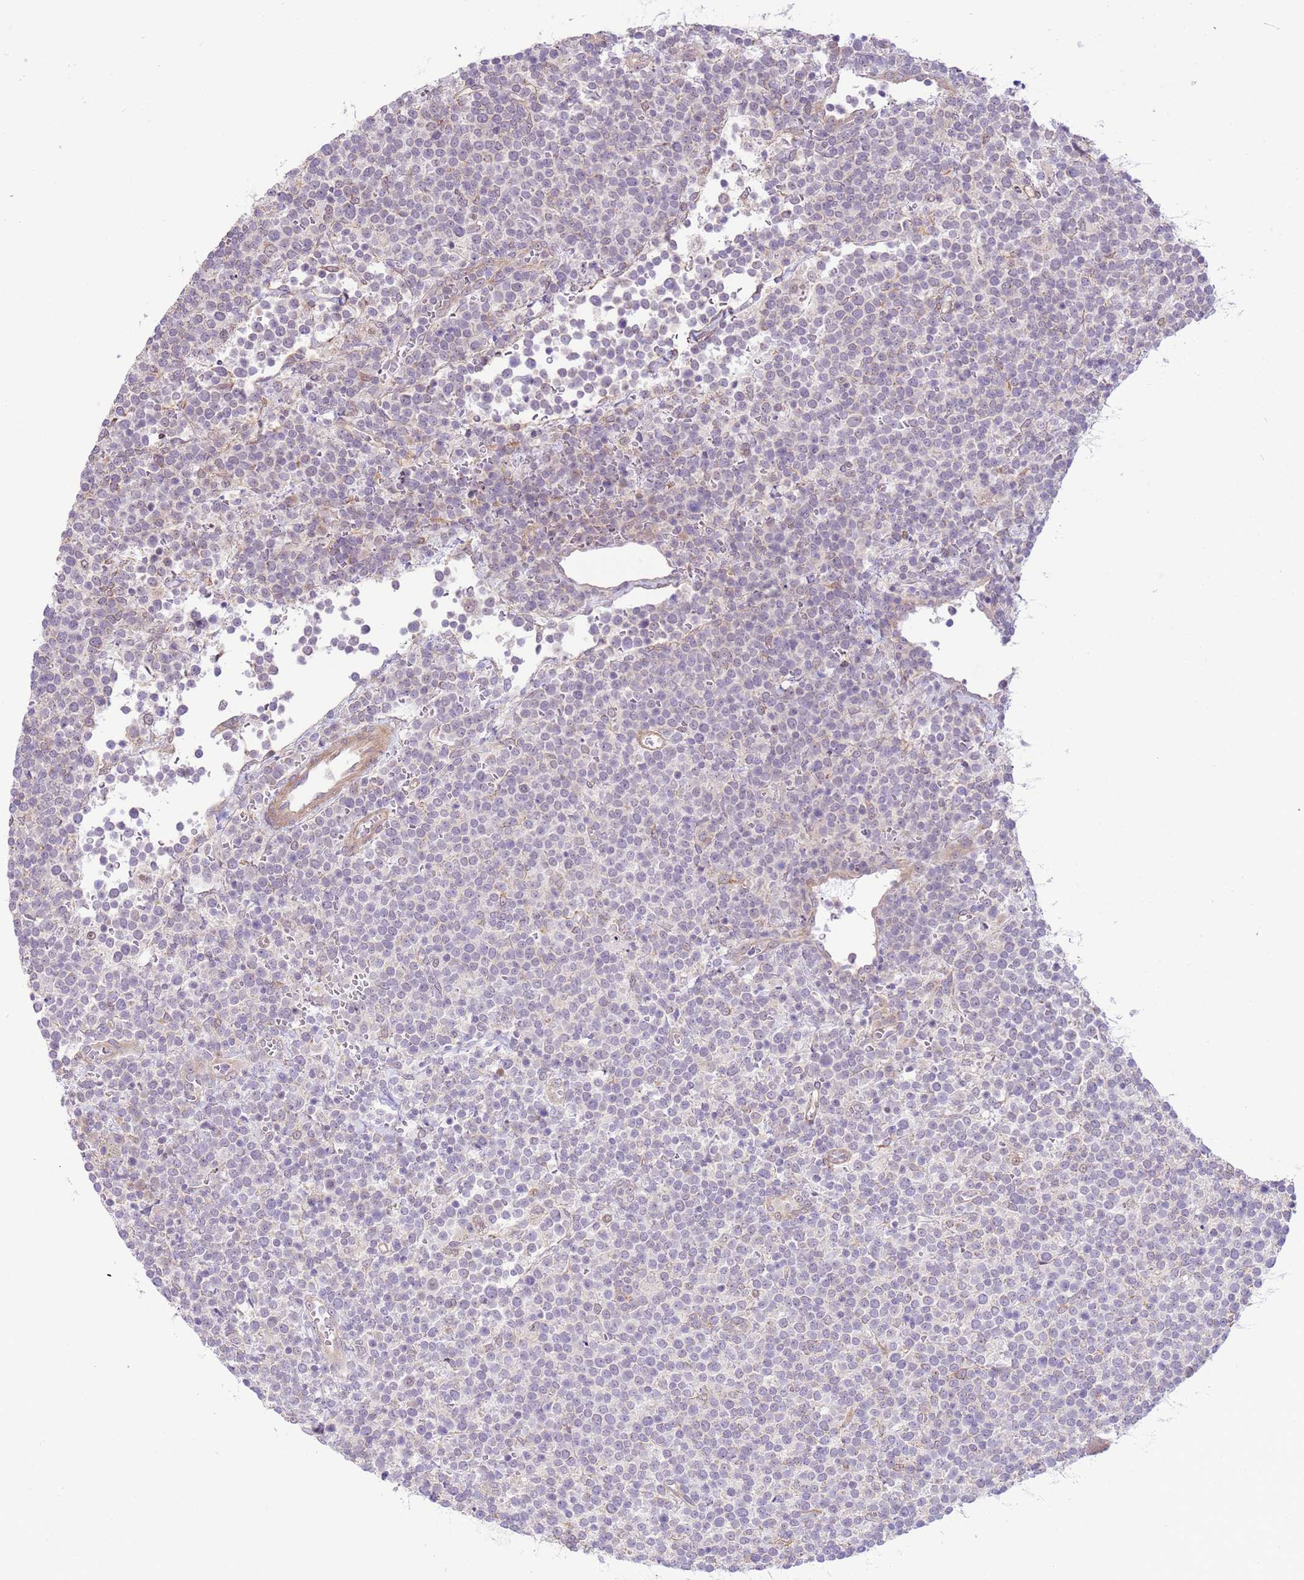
{"staining": {"intensity": "negative", "quantity": "none", "location": "none"}, "tissue": "lymphoma", "cell_type": "Tumor cells", "image_type": "cancer", "snomed": [{"axis": "morphology", "description": "Malignant lymphoma, non-Hodgkin's type, High grade"}, {"axis": "topography", "description": "Lymph node"}], "caption": "Tumor cells show no significant protein expression in lymphoma. (Immunohistochemistry (ihc), brightfield microscopy, high magnification).", "gene": "SCARA3", "patient": {"sex": "male", "age": 61}}